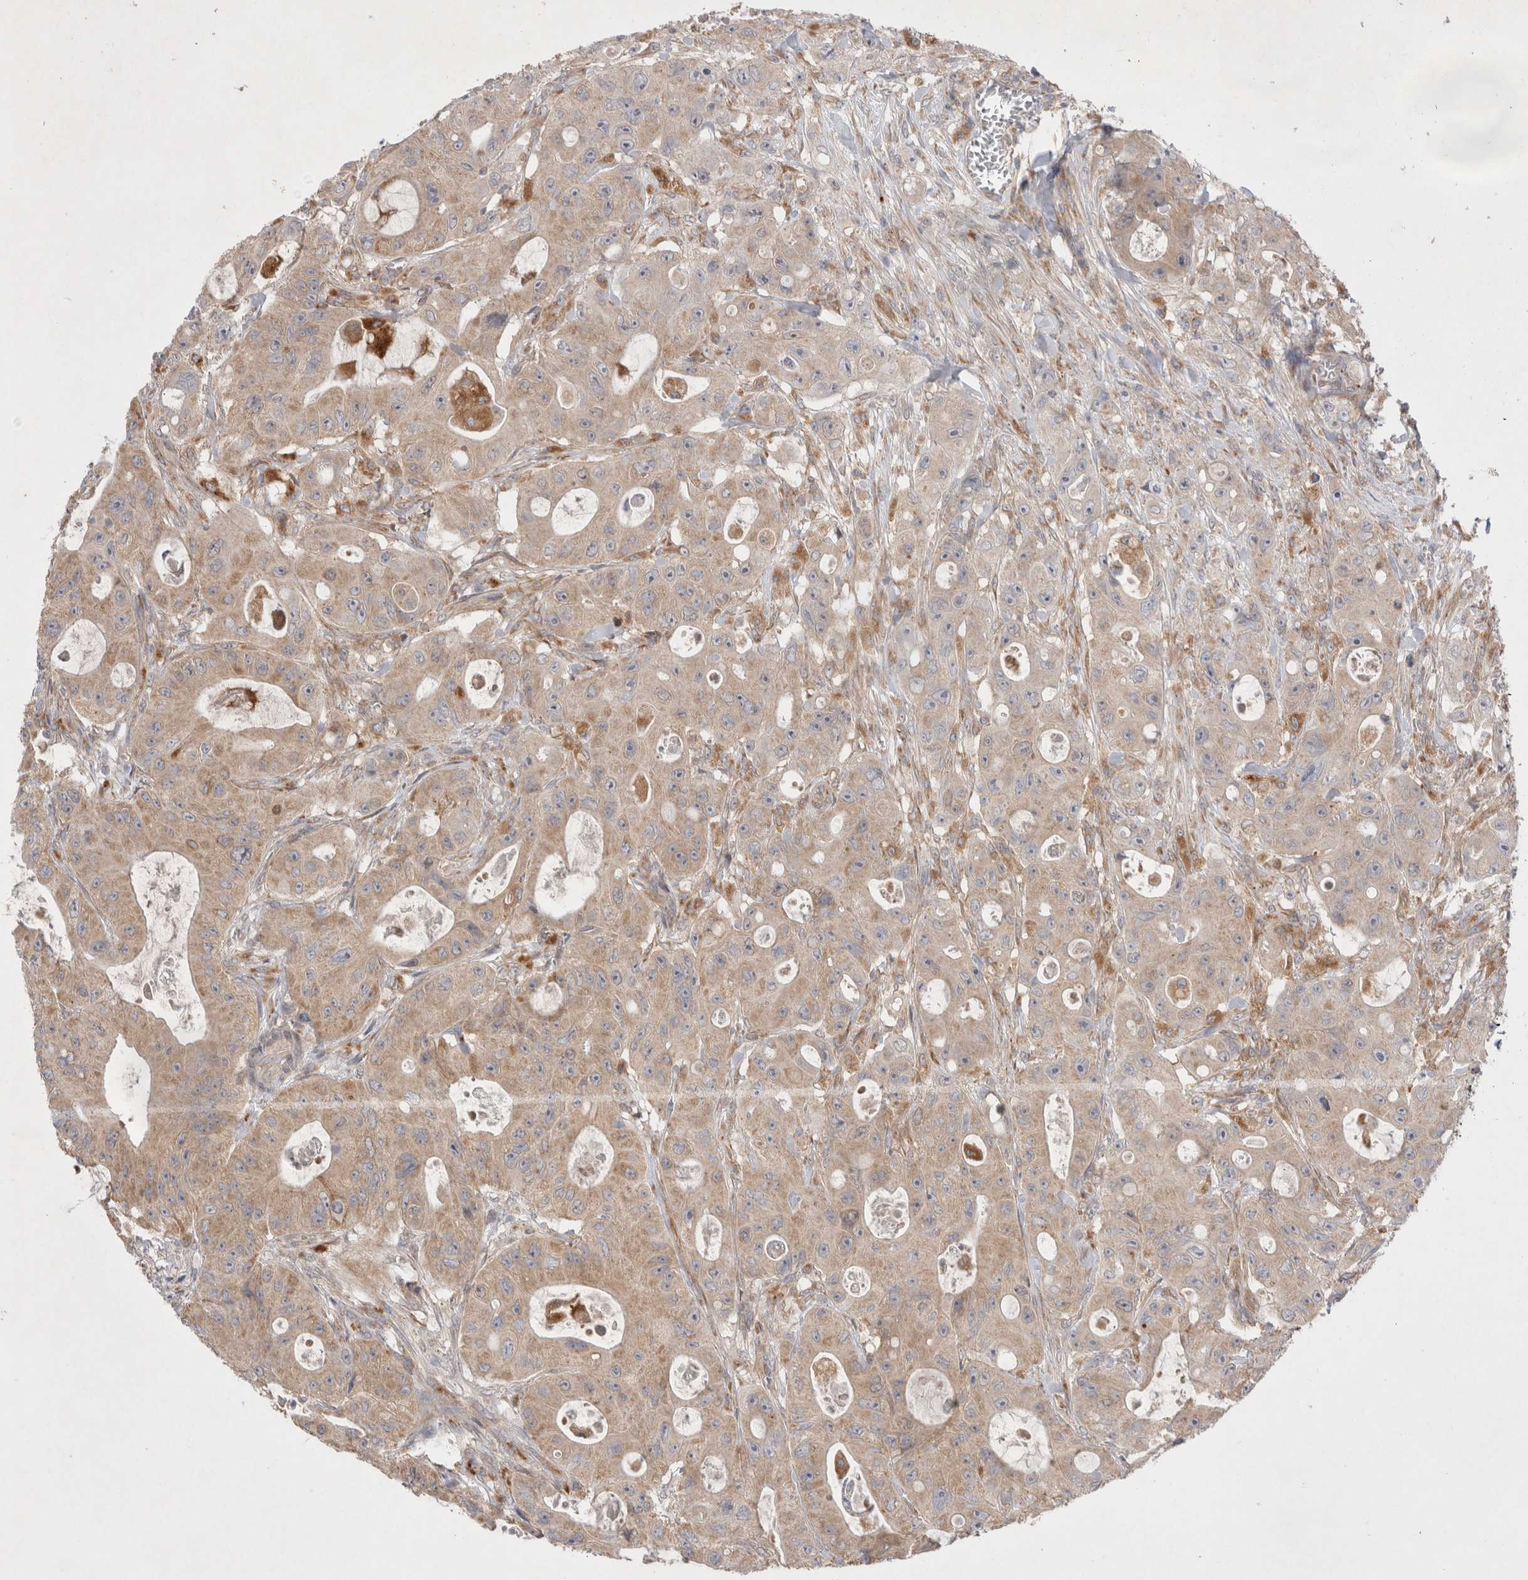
{"staining": {"intensity": "weak", "quantity": ">75%", "location": "cytoplasmic/membranous"}, "tissue": "colorectal cancer", "cell_type": "Tumor cells", "image_type": "cancer", "snomed": [{"axis": "morphology", "description": "Adenocarcinoma, NOS"}, {"axis": "topography", "description": "Colon"}], "caption": "Immunohistochemistry histopathology image of neoplastic tissue: colorectal cancer (adenocarcinoma) stained using immunohistochemistry reveals low levels of weak protein expression localized specifically in the cytoplasmic/membranous of tumor cells, appearing as a cytoplasmic/membranous brown color.", "gene": "NPC1", "patient": {"sex": "female", "age": 46}}